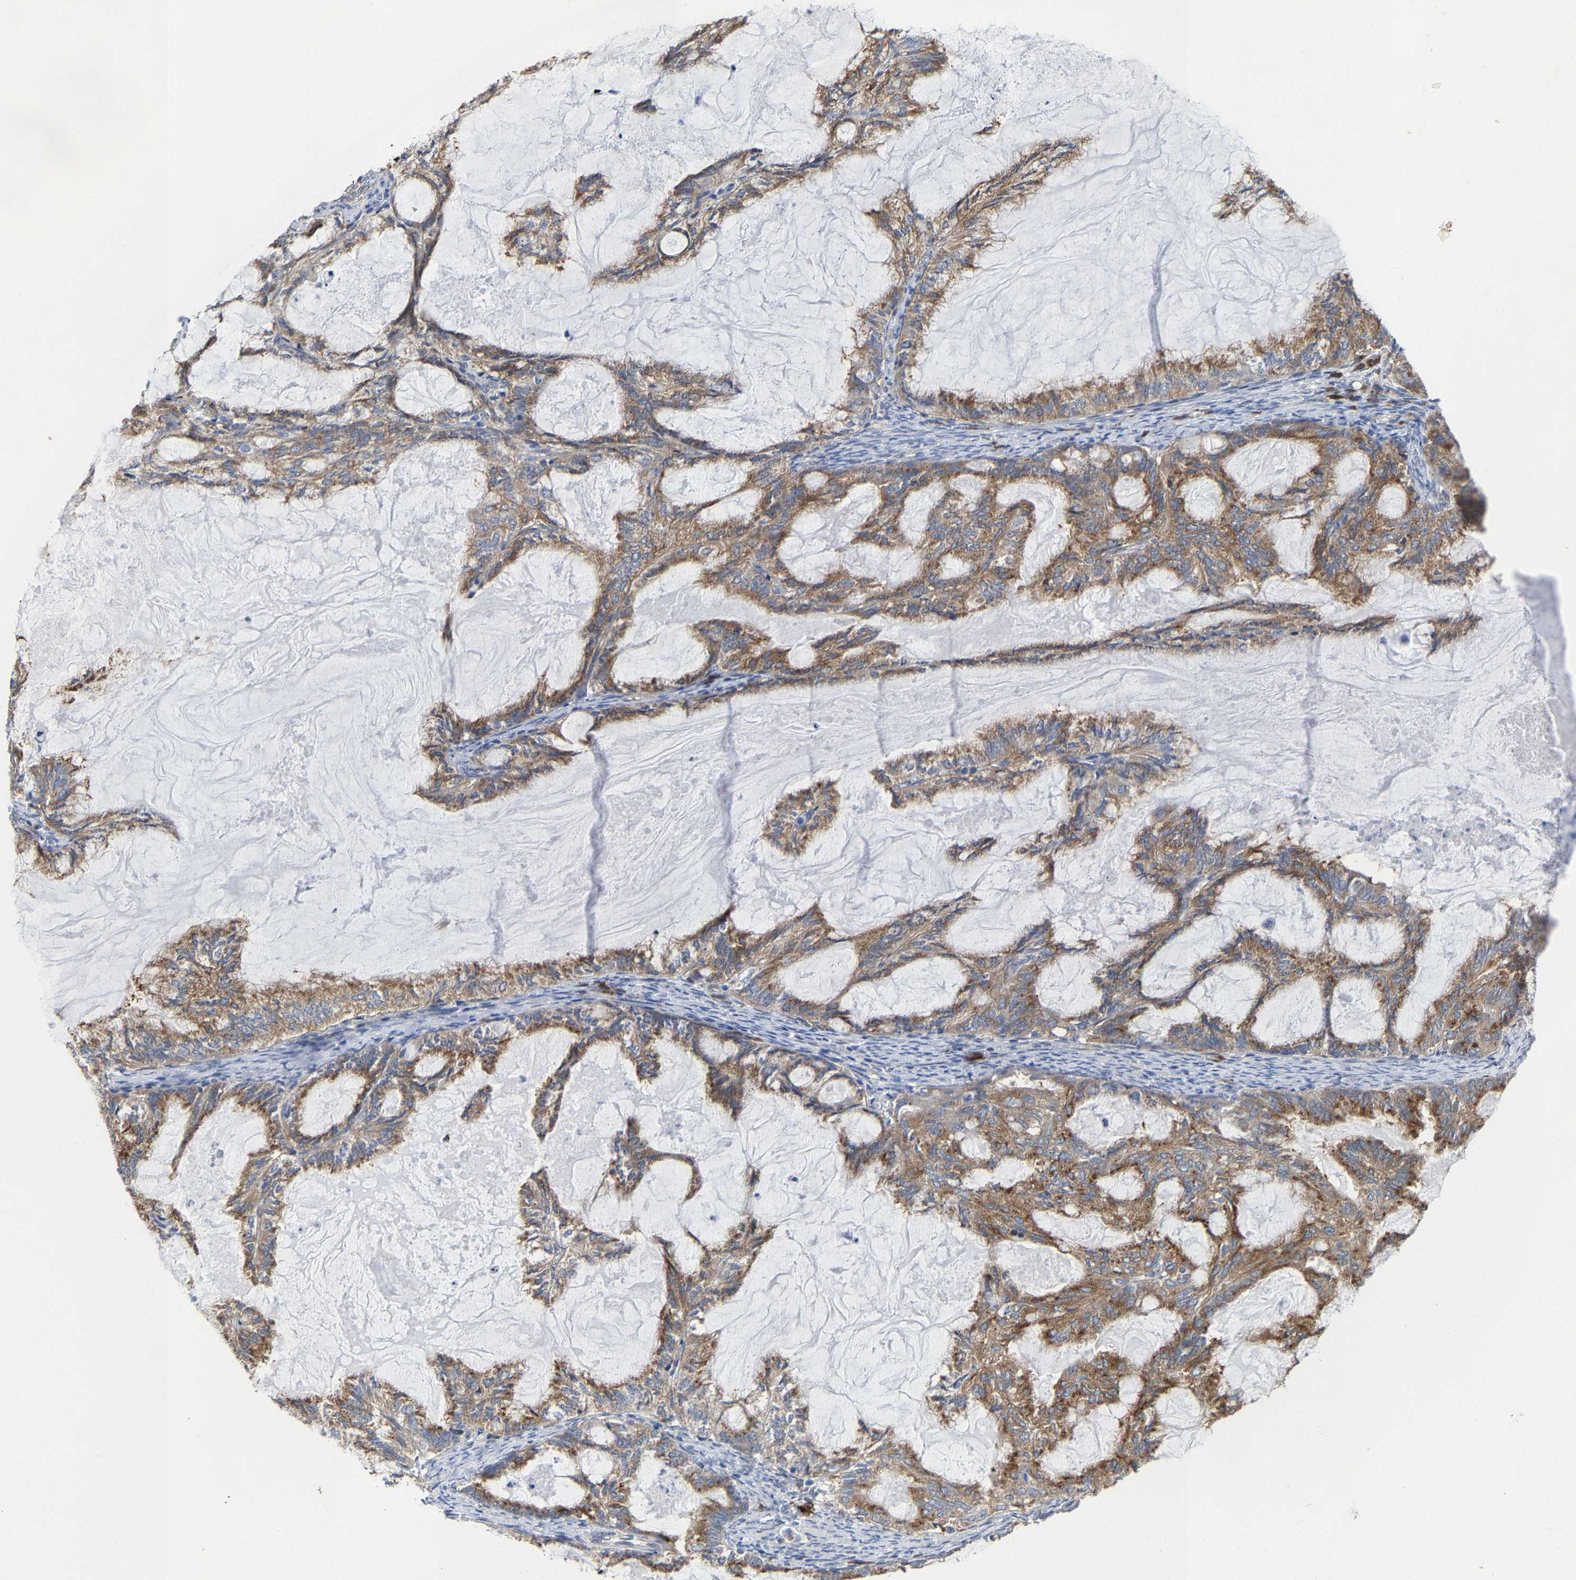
{"staining": {"intensity": "moderate", "quantity": ">75%", "location": "cytoplasmic/membranous"}, "tissue": "endometrial cancer", "cell_type": "Tumor cells", "image_type": "cancer", "snomed": [{"axis": "morphology", "description": "Adenocarcinoma, NOS"}, {"axis": "topography", "description": "Endometrium"}], "caption": "A high-resolution histopathology image shows IHC staining of adenocarcinoma (endometrial), which demonstrates moderate cytoplasmic/membranous staining in approximately >75% of tumor cells.", "gene": "PPP1R15A", "patient": {"sex": "female", "age": 86}}